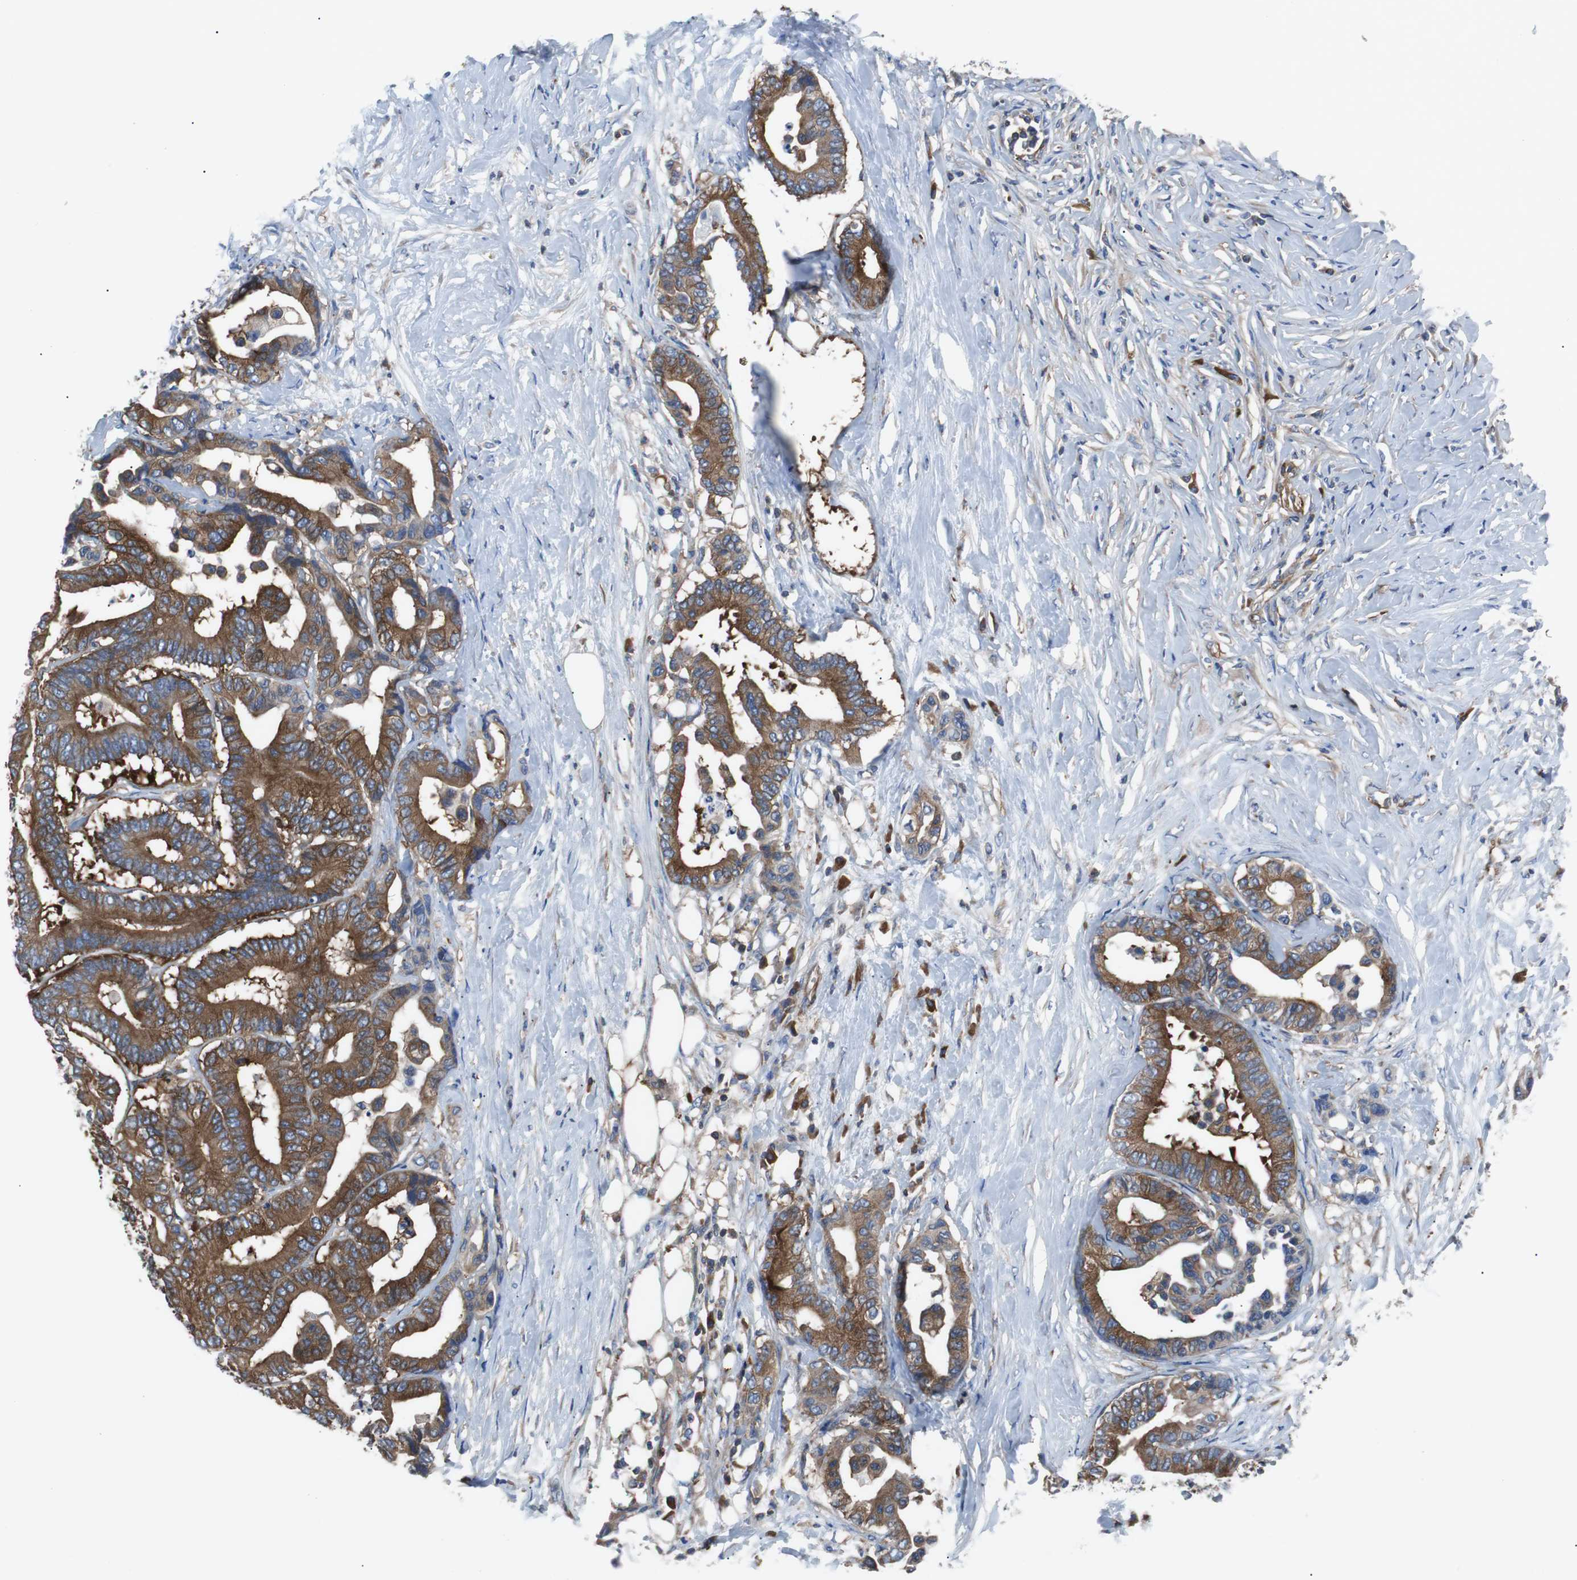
{"staining": {"intensity": "strong", "quantity": ">75%", "location": "cytoplasmic/membranous"}, "tissue": "colorectal cancer", "cell_type": "Tumor cells", "image_type": "cancer", "snomed": [{"axis": "morphology", "description": "Normal tissue, NOS"}, {"axis": "morphology", "description": "Adenocarcinoma, NOS"}, {"axis": "topography", "description": "Colon"}], "caption": "Tumor cells display strong cytoplasmic/membranous expression in about >75% of cells in colorectal adenocarcinoma.", "gene": "GYS1", "patient": {"sex": "male", "age": 82}}